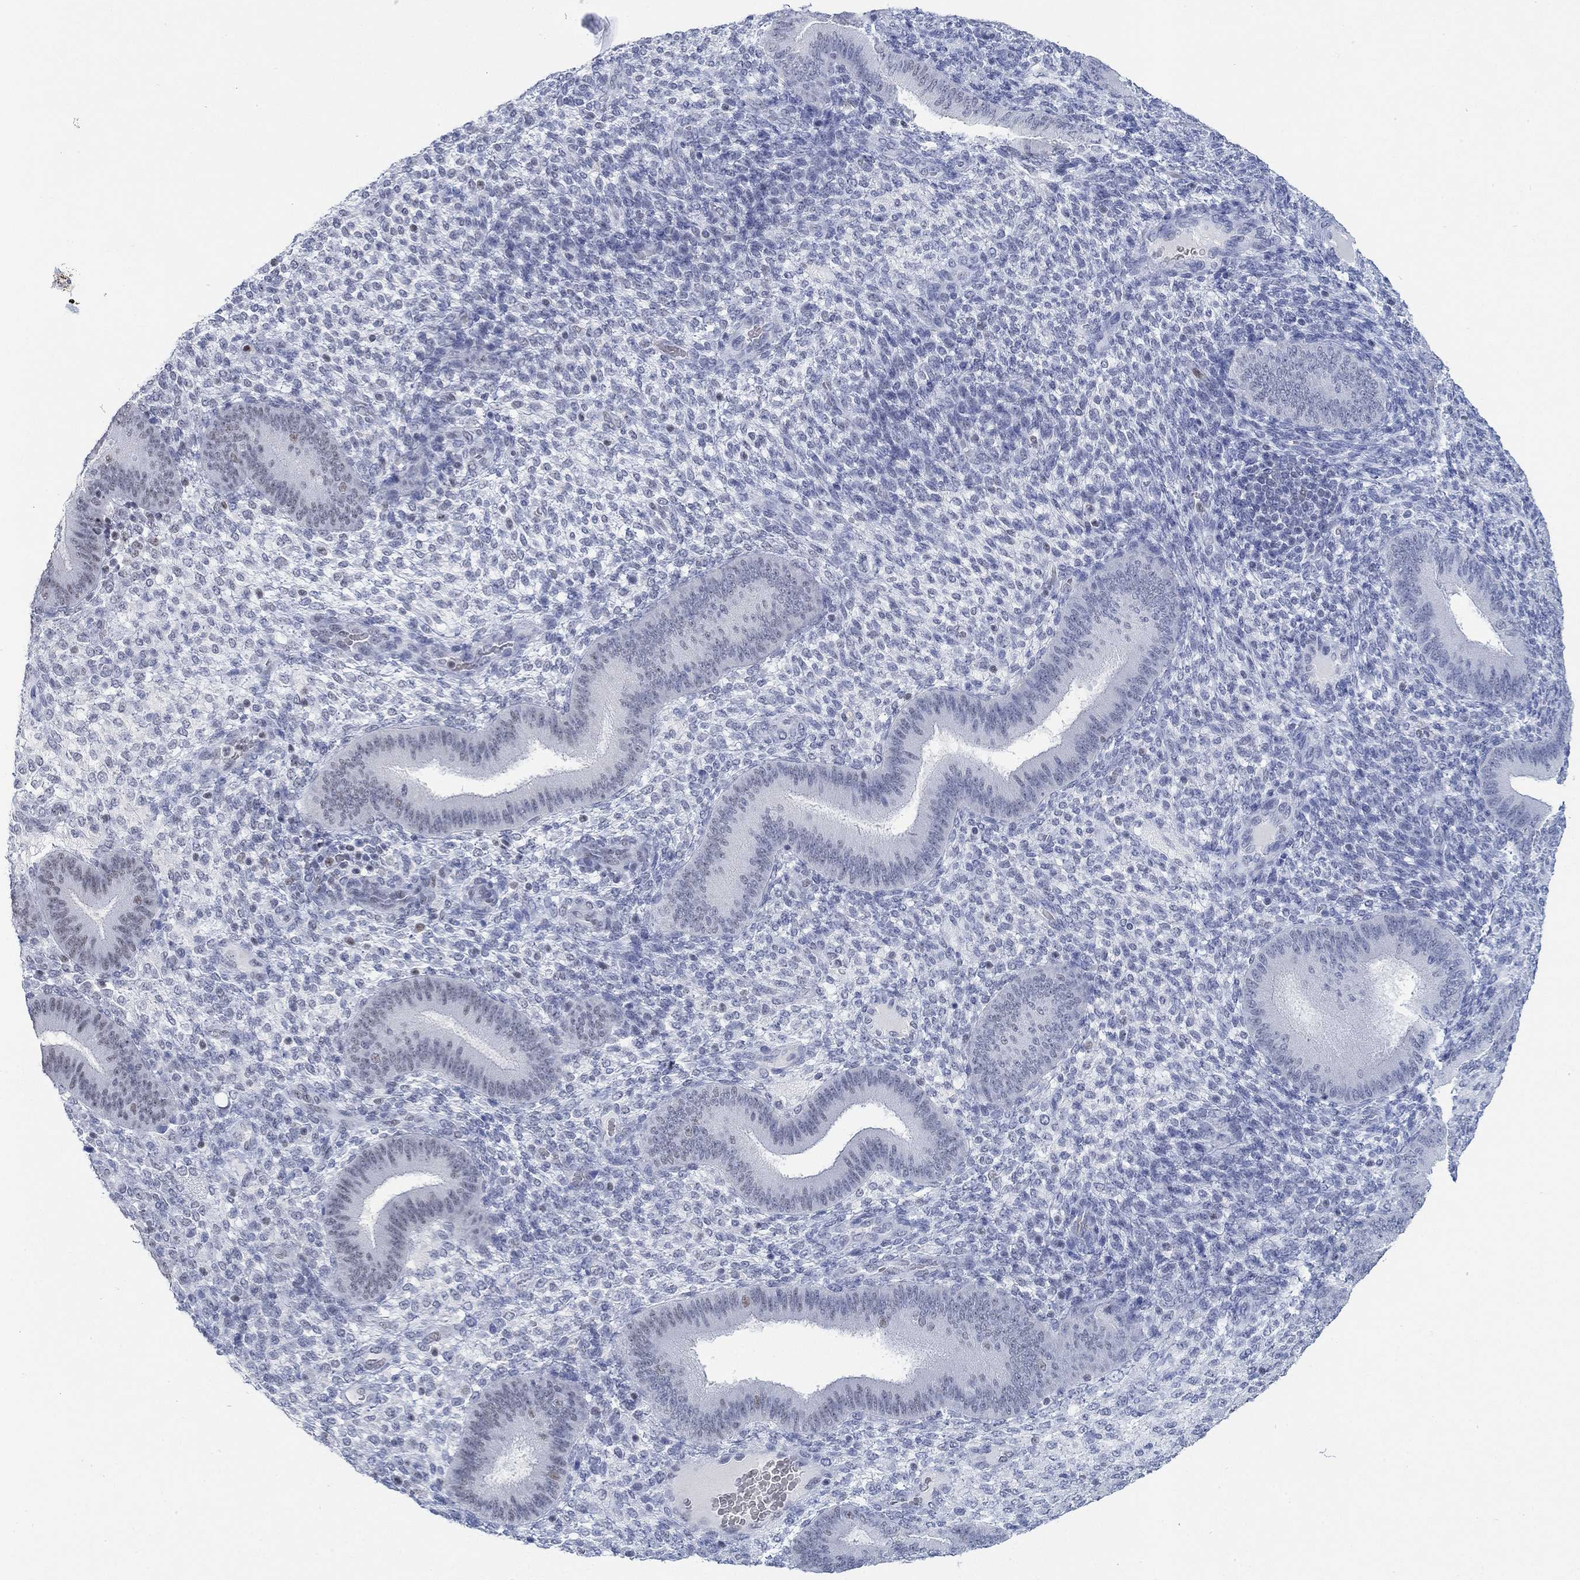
{"staining": {"intensity": "negative", "quantity": "none", "location": "none"}, "tissue": "endometrium", "cell_type": "Cells in endometrial stroma", "image_type": "normal", "snomed": [{"axis": "morphology", "description": "Normal tissue, NOS"}, {"axis": "topography", "description": "Endometrium"}], "caption": "This is a micrograph of IHC staining of benign endometrium, which shows no positivity in cells in endometrial stroma.", "gene": "PPP1R17", "patient": {"sex": "female", "age": 39}}